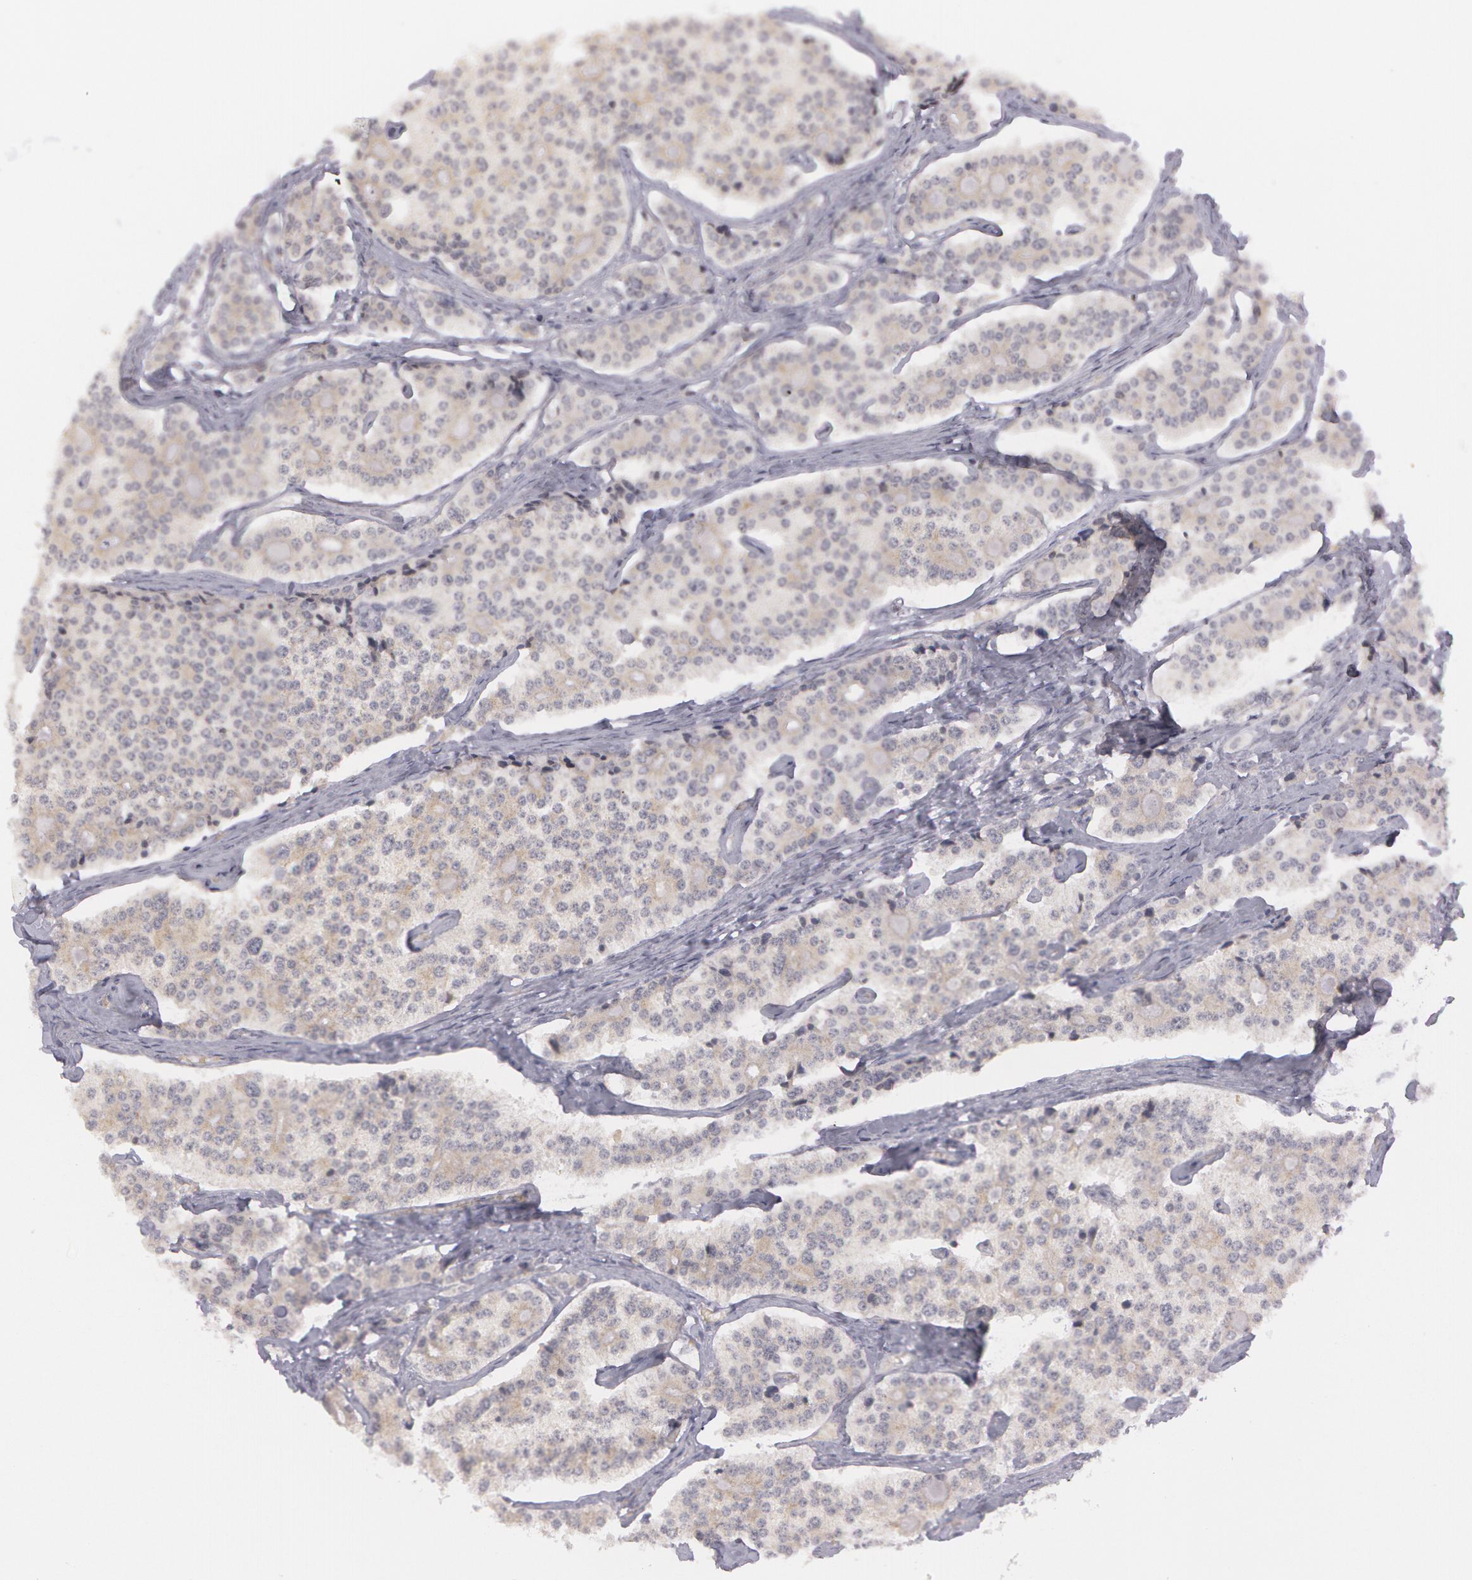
{"staining": {"intensity": "negative", "quantity": "none", "location": "none"}, "tissue": "carcinoid", "cell_type": "Tumor cells", "image_type": "cancer", "snomed": [{"axis": "morphology", "description": "Carcinoid, malignant, NOS"}, {"axis": "topography", "description": "Small intestine"}], "caption": "There is no significant expression in tumor cells of carcinoid.", "gene": "IL1RN", "patient": {"sex": "male", "age": 63}}